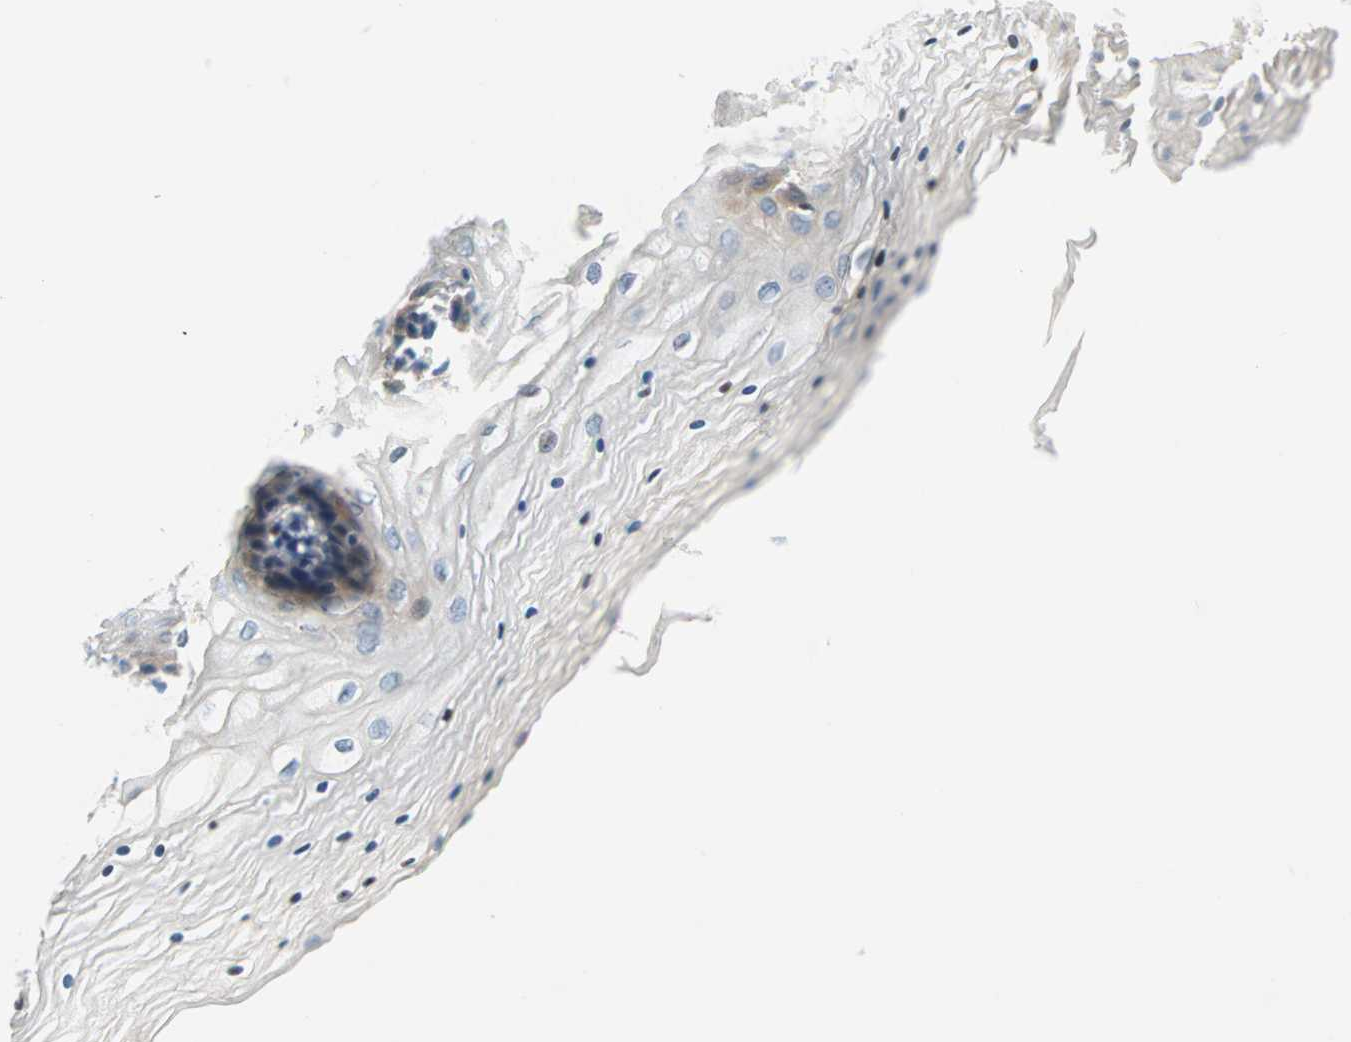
{"staining": {"intensity": "negative", "quantity": "none", "location": "none"}, "tissue": "vagina", "cell_type": "Squamous epithelial cells", "image_type": "normal", "snomed": [{"axis": "morphology", "description": "Normal tissue, NOS"}, {"axis": "topography", "description": "Vagina"}], "caption": "The immunohistochemistry photomicrograph has no significant expression in squamous epithelial cells of vagina.", "gene": "TMEM163", "patient": {"sex": "female", "age": 34}}